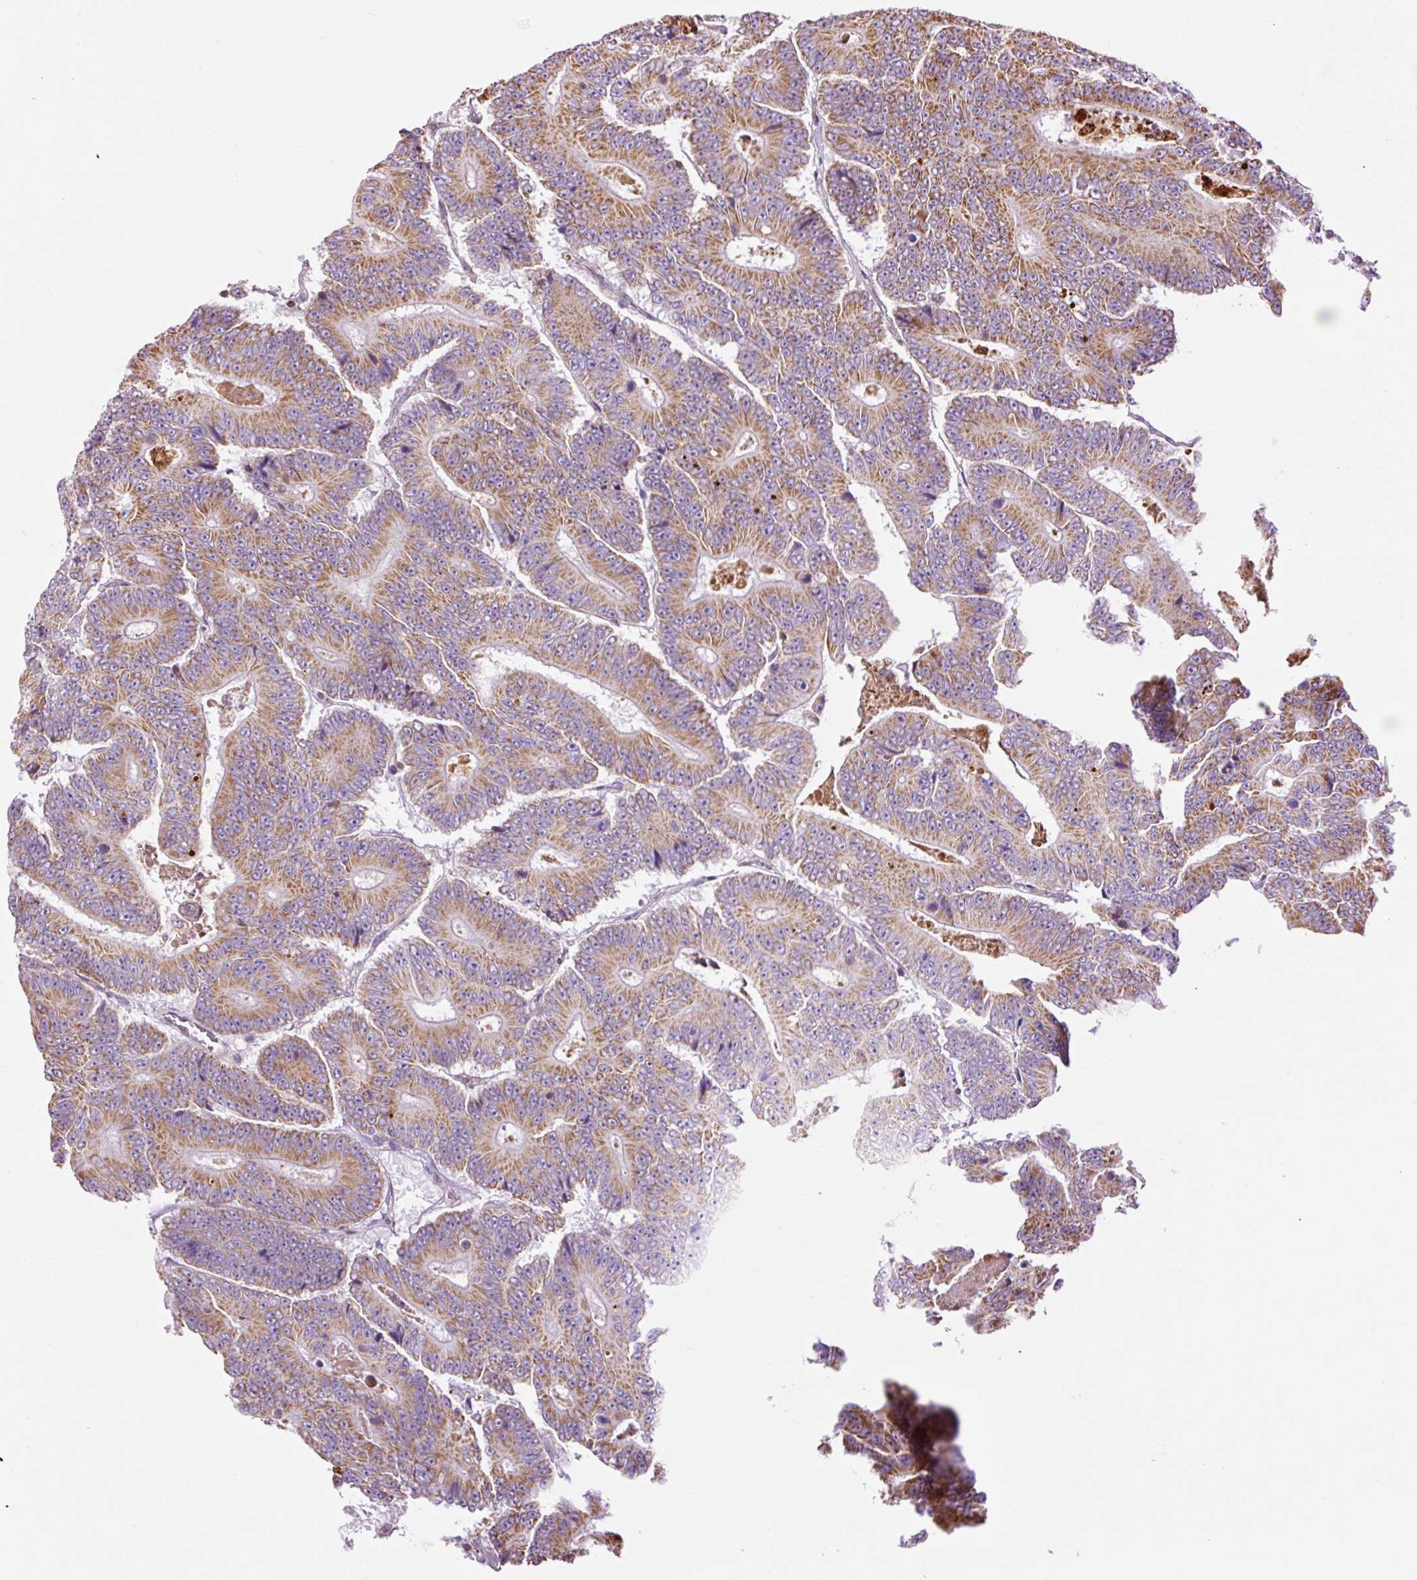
{"staining": {"intensity": "moderate", "quantity": ">75%", "location": "cytoplasmic/membranous"}, "tissue": "colorectal cancer", "cell_type": "Tumor cells", "image_type": "cancer", "snomed": [{"axis": "morphology", "description": "Adenocarcinoma, NOS"}, {"axis": "topography", "description": "Colon"}], "caption": "An IHC photomicrograph of neoplastic tissue is shown. Protein staining in brown shows moderate cytoplasmic/membranous positivity in adenocarcinoma (colorectal) within tumor cells.", "gene": "CD83", "patient": {"sex": "male", "age": 83}}